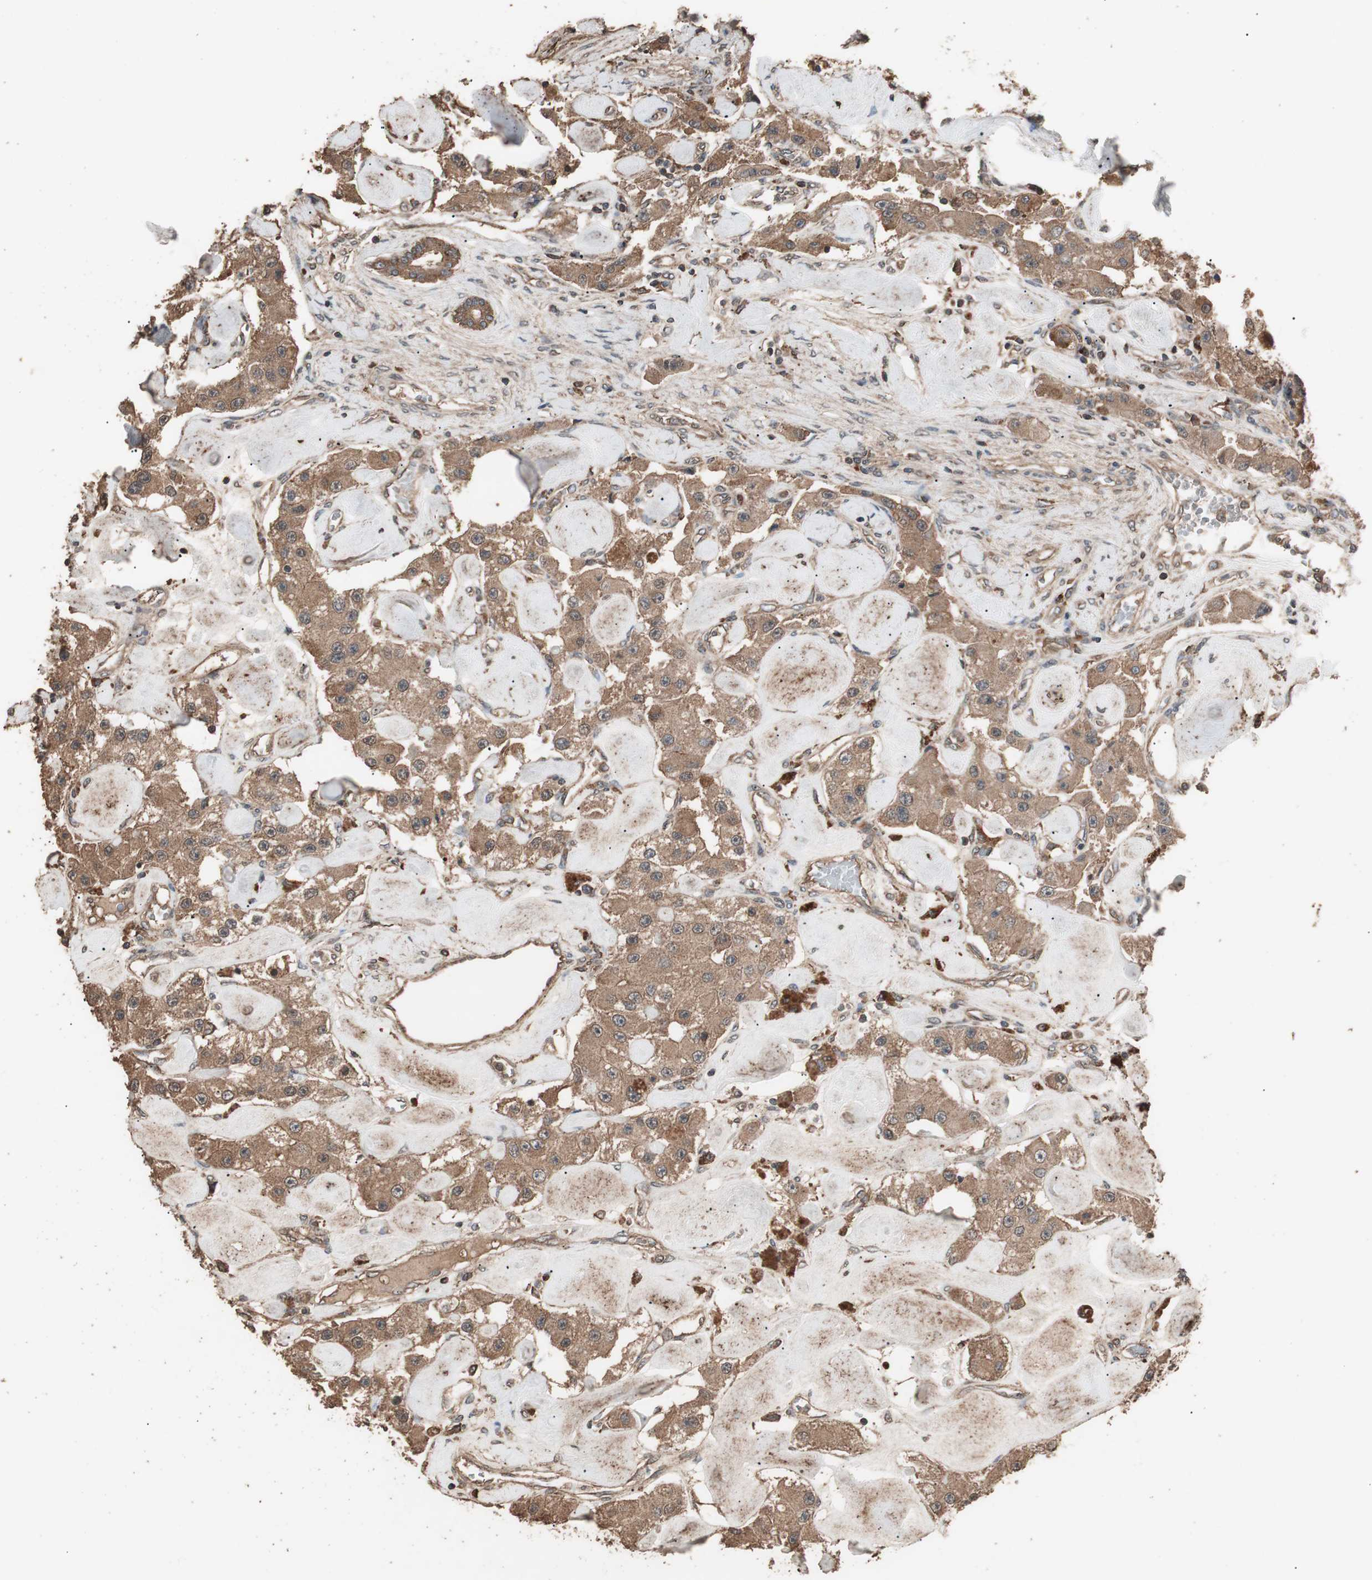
{"staining": {"intensity": "moderate", "quantity": ">75%", "location": "cytoplasmic/membranous"}, "tissue": "carcinoid", "cell_type": "Tumor cells", "image_type": "cancer", "snomed": [{"axis": "morphology", "description": "Carcinoid, malignant, NOS"}, {"axis": "topography", "description": "Pancreas"}], "caption": "Tumor cells display moderate cytoplasmic/membranous positivity in approximately >75% of cells in malignant carcinoid.", "gene": "CCN4", "patient": {"sex": "male", "age": 41}}